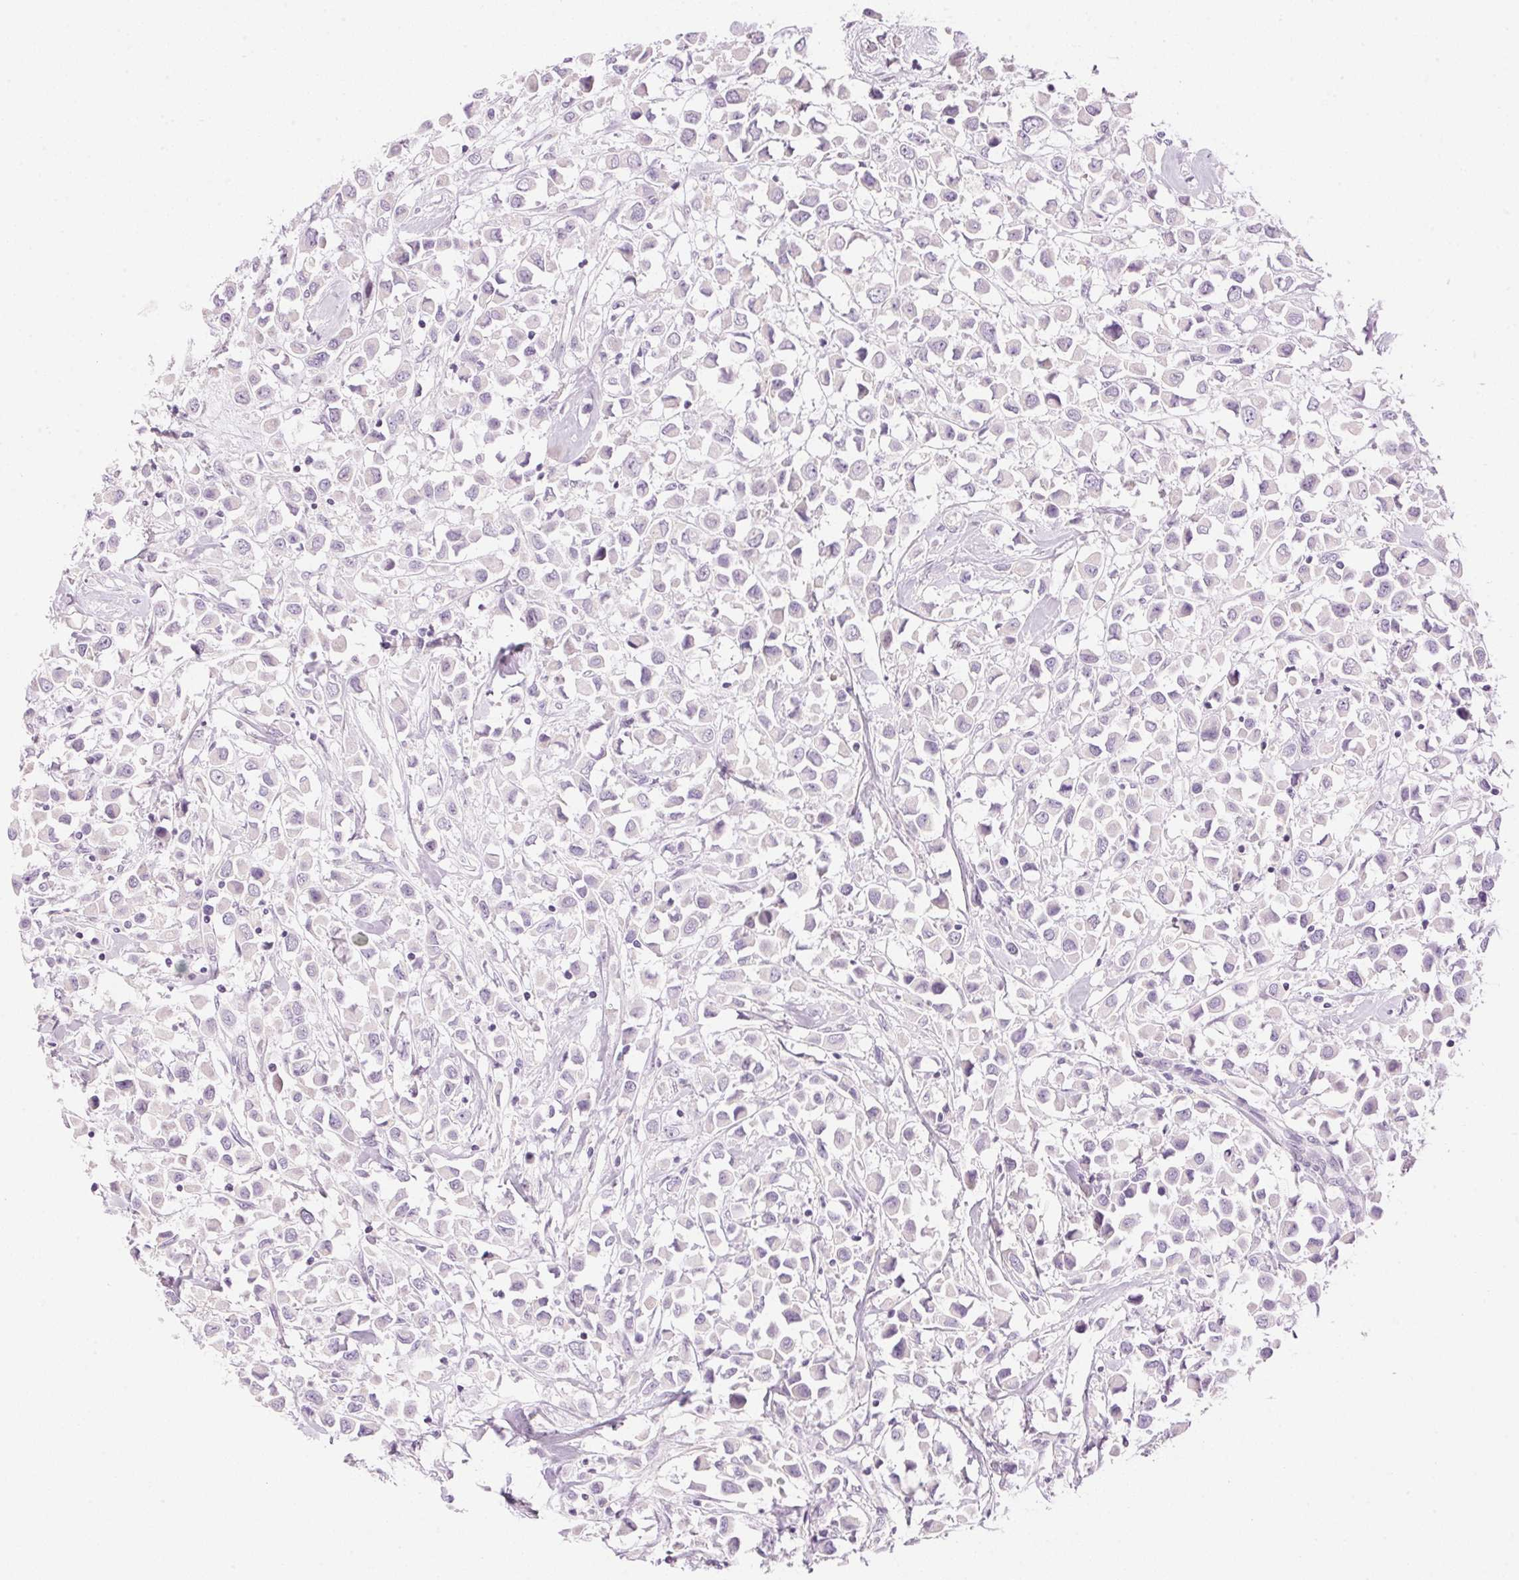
{"staining": {"intensity": "negative", "quantity": "none", "location": "none"}, "tissue": "breast cancer", "cell_type": "Tumor cells", "image_type": "cancer", "snomed": [{"axis": "morphology", "description": "Duct carcinoma"}, {"axis": "topography", "description": "Breast"}], "caption": "Tumor cells are negative for brown protein staining in breast infiltrating ductal carcinoma.", "gene": "HSD17B2", "patient": {"sex": "female", "age": 61}}